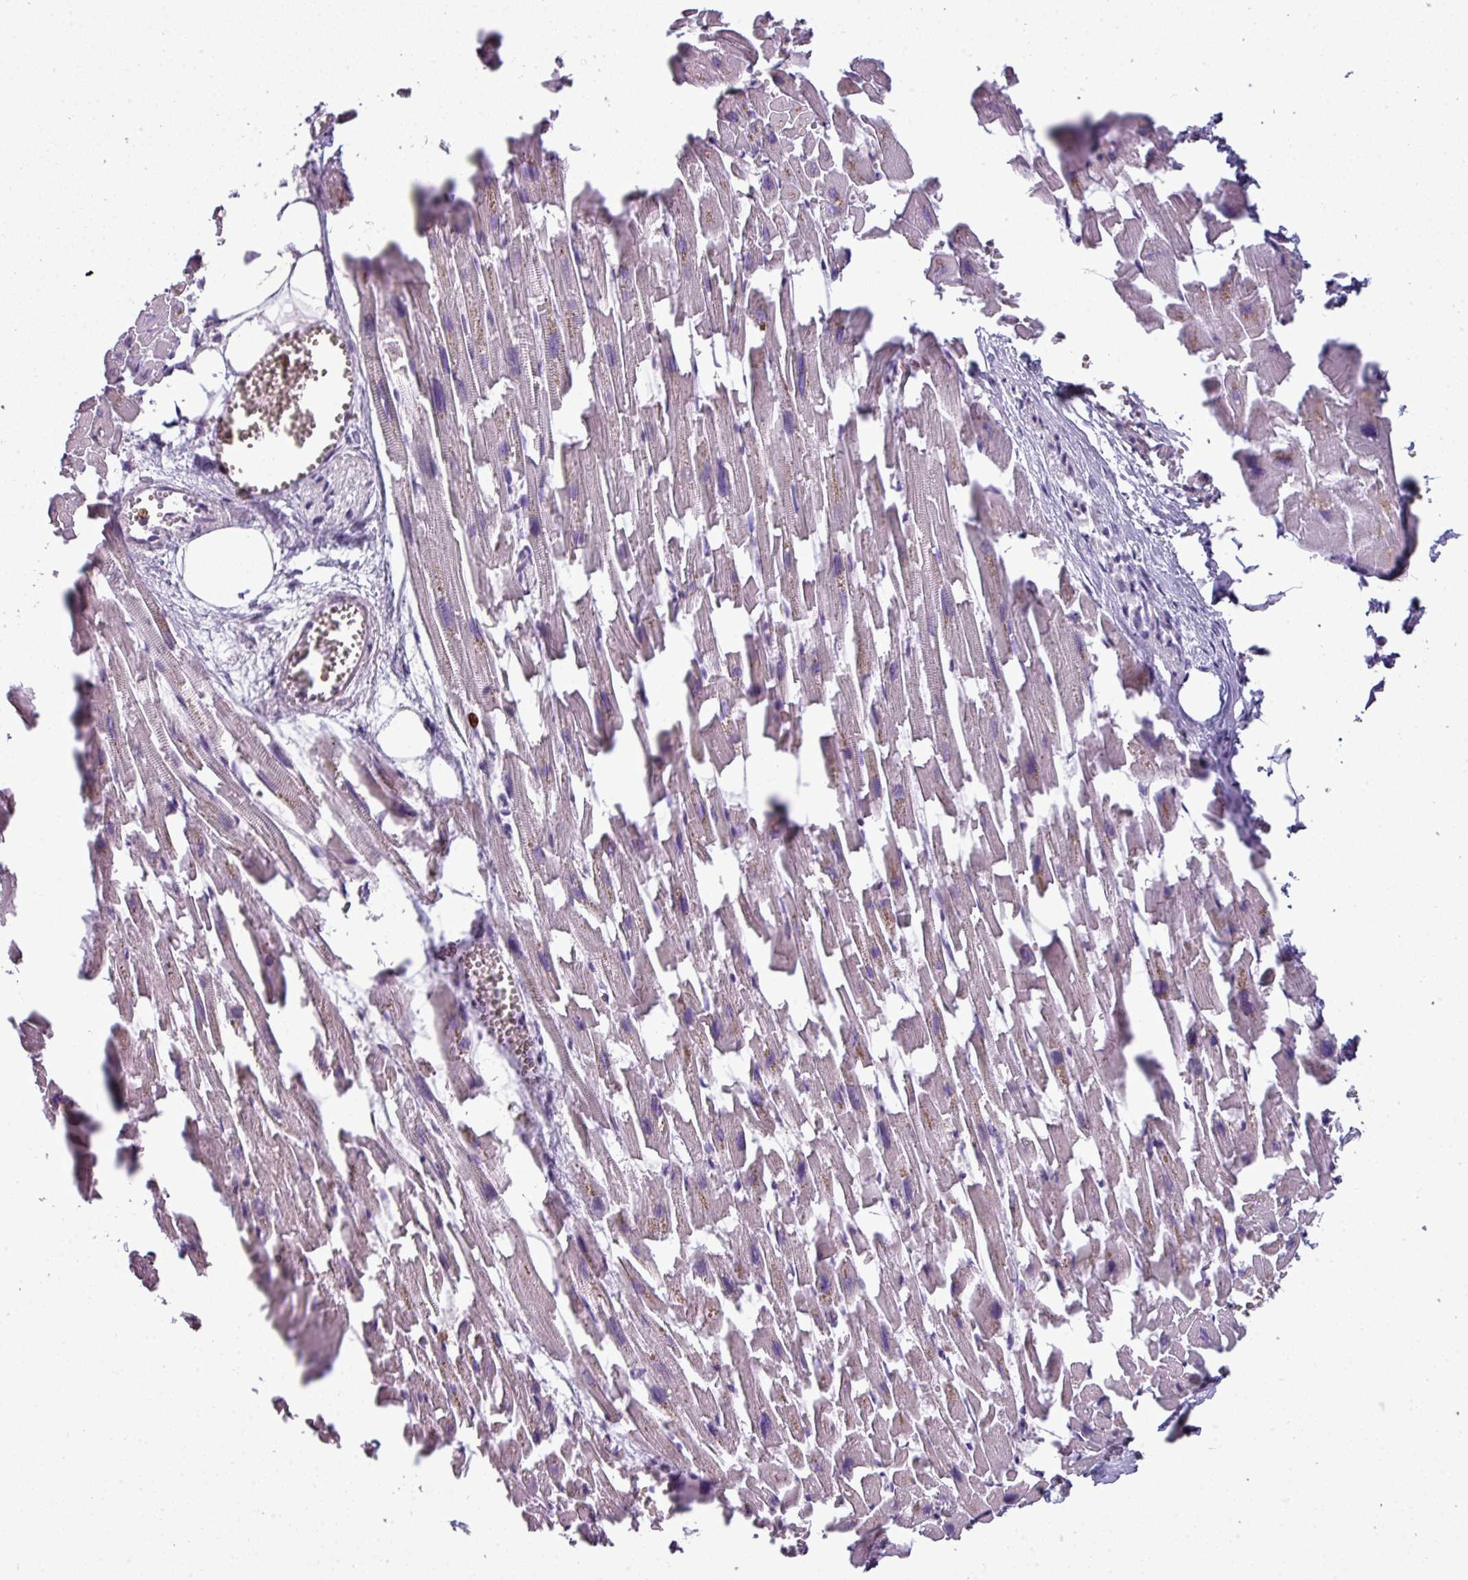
{"staining": {"intensity": "negative", "quantity": "none", "location": "none"}, "tissue": "heart muscle", "cell_type": "Cardiomyocytes", "image_type": "normal", "snomed": [{"axis": "morphology", "description": "Normal tissue, NOS"}, {"axis": "topography", "description": "Heart"}], "caption": "IHC of normal heart muscle displays no expression in cardiomyocytes. The staining is performed using DAB brown chromogen with nuclei counter-stained in using hematoxylin.", "gene": "TMEFF1", "patient": {"sex": "female", "age": 64}}